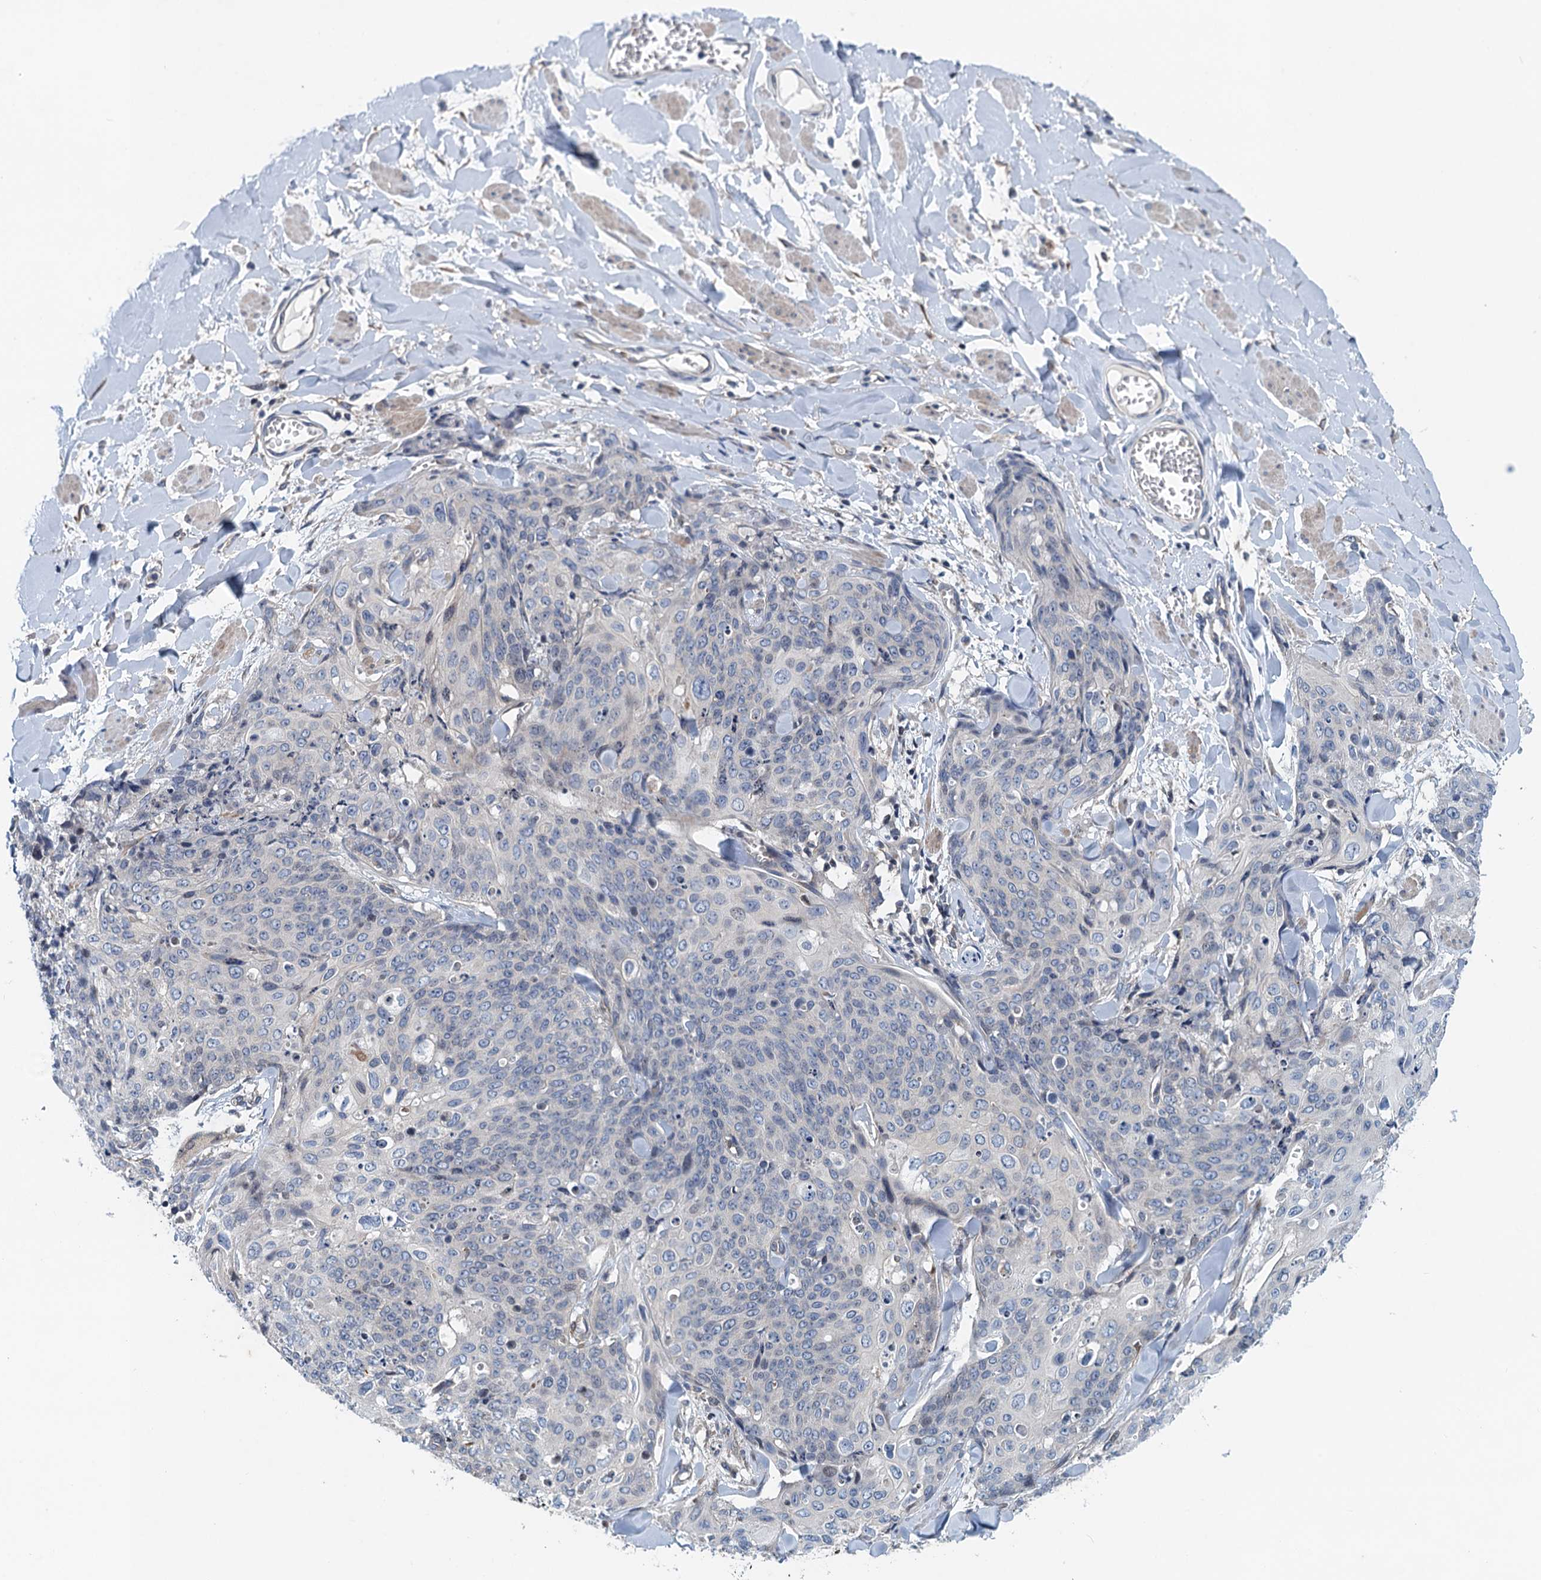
{"staining": {"intensity": "negative", "quantity": "none", "location": "none"}, "tissue": "skin cancer", "cell_type": "Tumor cells", "image_type": "cancer", "snomed": [{"axis": "morphology", "description": "Squamous cell carcinoma, NOS"}, {"axis": "topography", "description": "Skin"}, {"axis": "topography", "description": "Vulva"}], "caption": "This is an immunohistochemistry (IHC) image of human skin cancer. There is no positivity in tumor cells.", "gene": "NBEA", "patient": {"sex": "female", "age": 85}}